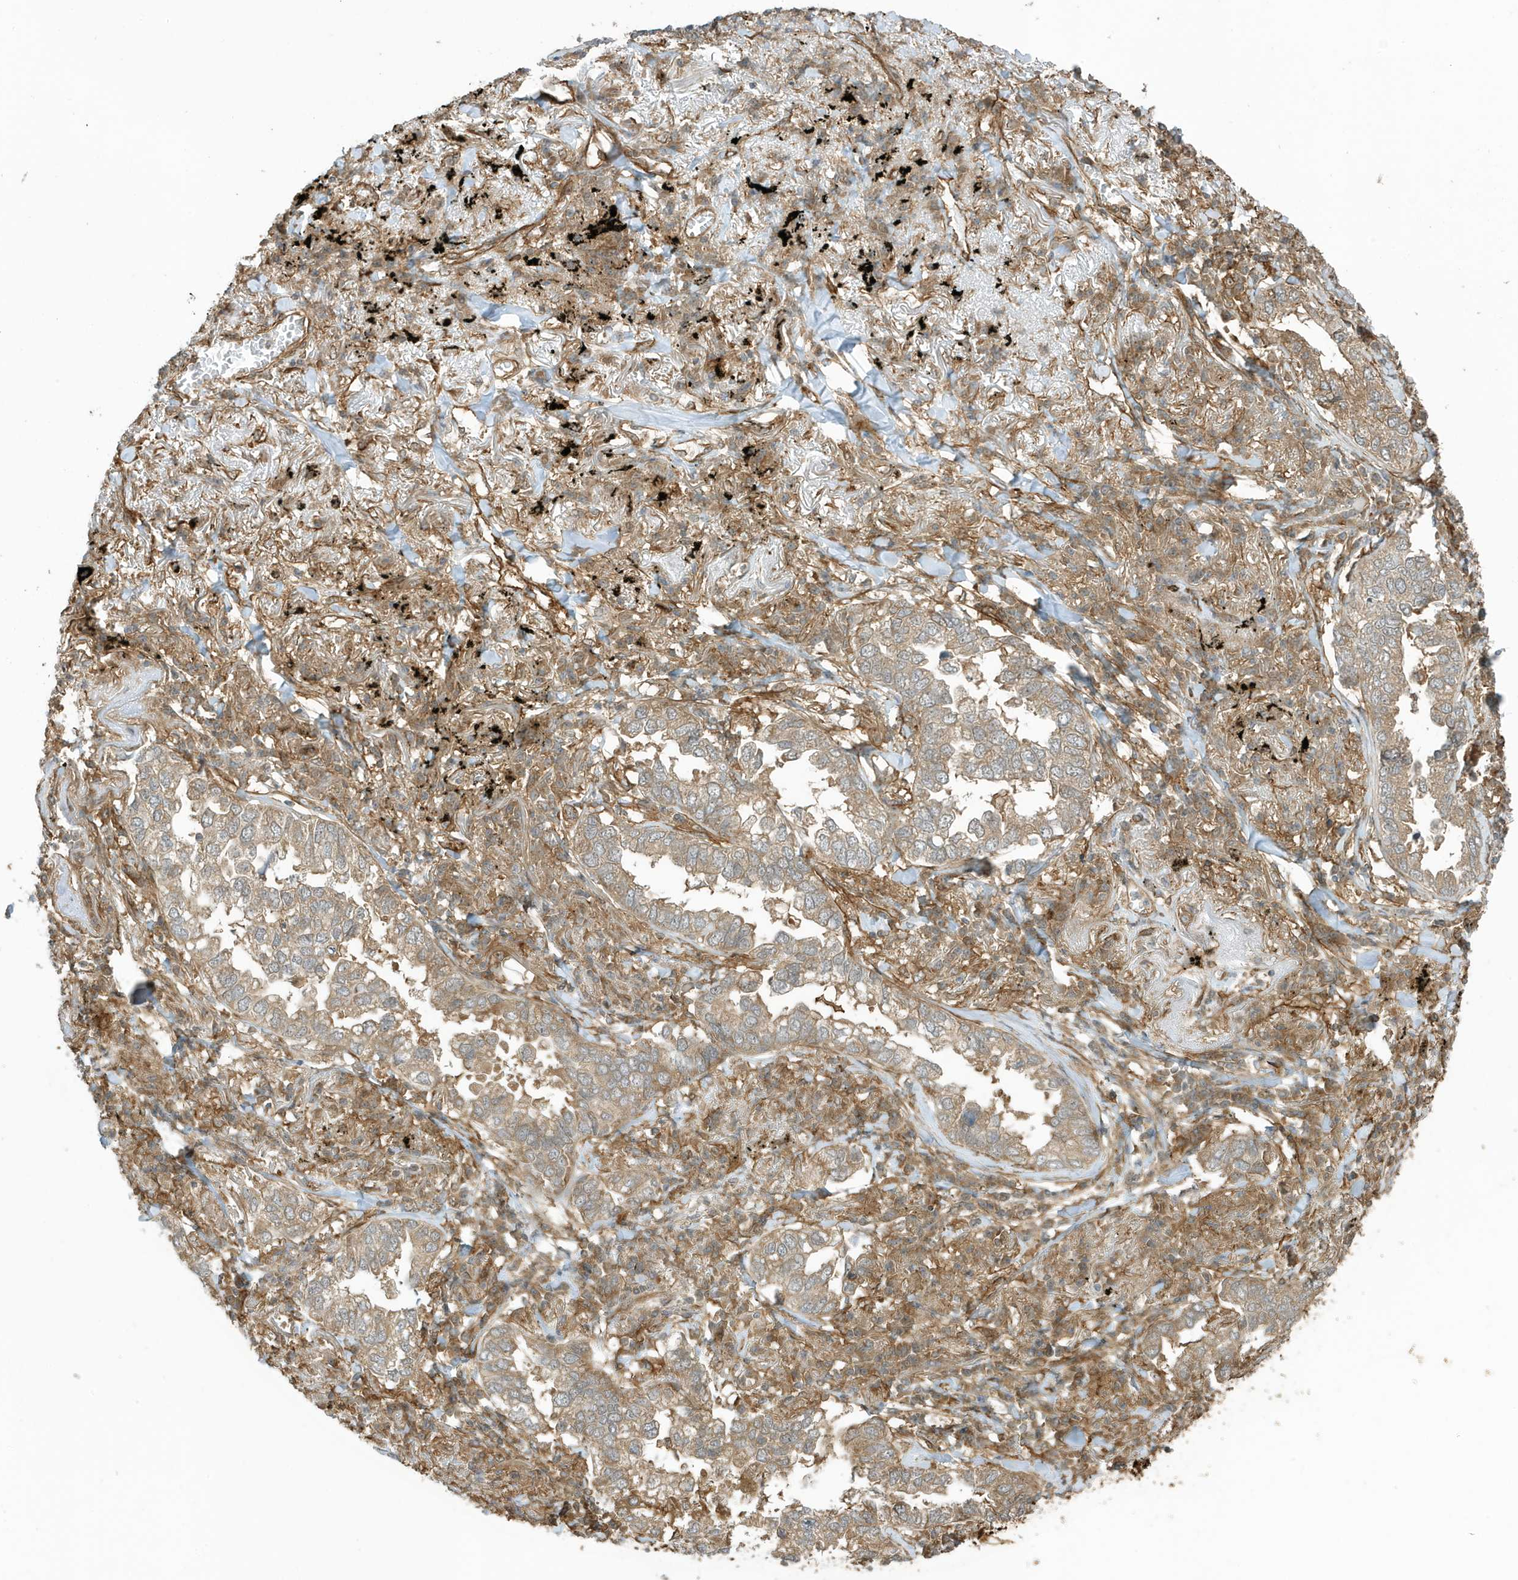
{"staining": {"intensity": "moderate", "quantity": "25%-75%", "location": "cytoplasmic/membranous"}, "tissue": "lung cancer", "cell_type": "Tumor cells", "image_type": "cancer", "snomed": [{"axis": "morphology", "description": "Adenocarcinoma, NOS"}, {"axis": "topography", "description": "Lung"}], "caption": "Immunohistochemistry (IHC) of human lung cancer demonstrates medium levels of moderate cytoplasmic/membranous positivity in approximately 25%-75% of tumor cells.", "gene": "CDC42EP3", "patient": {"sex": "male", "age": 65}}